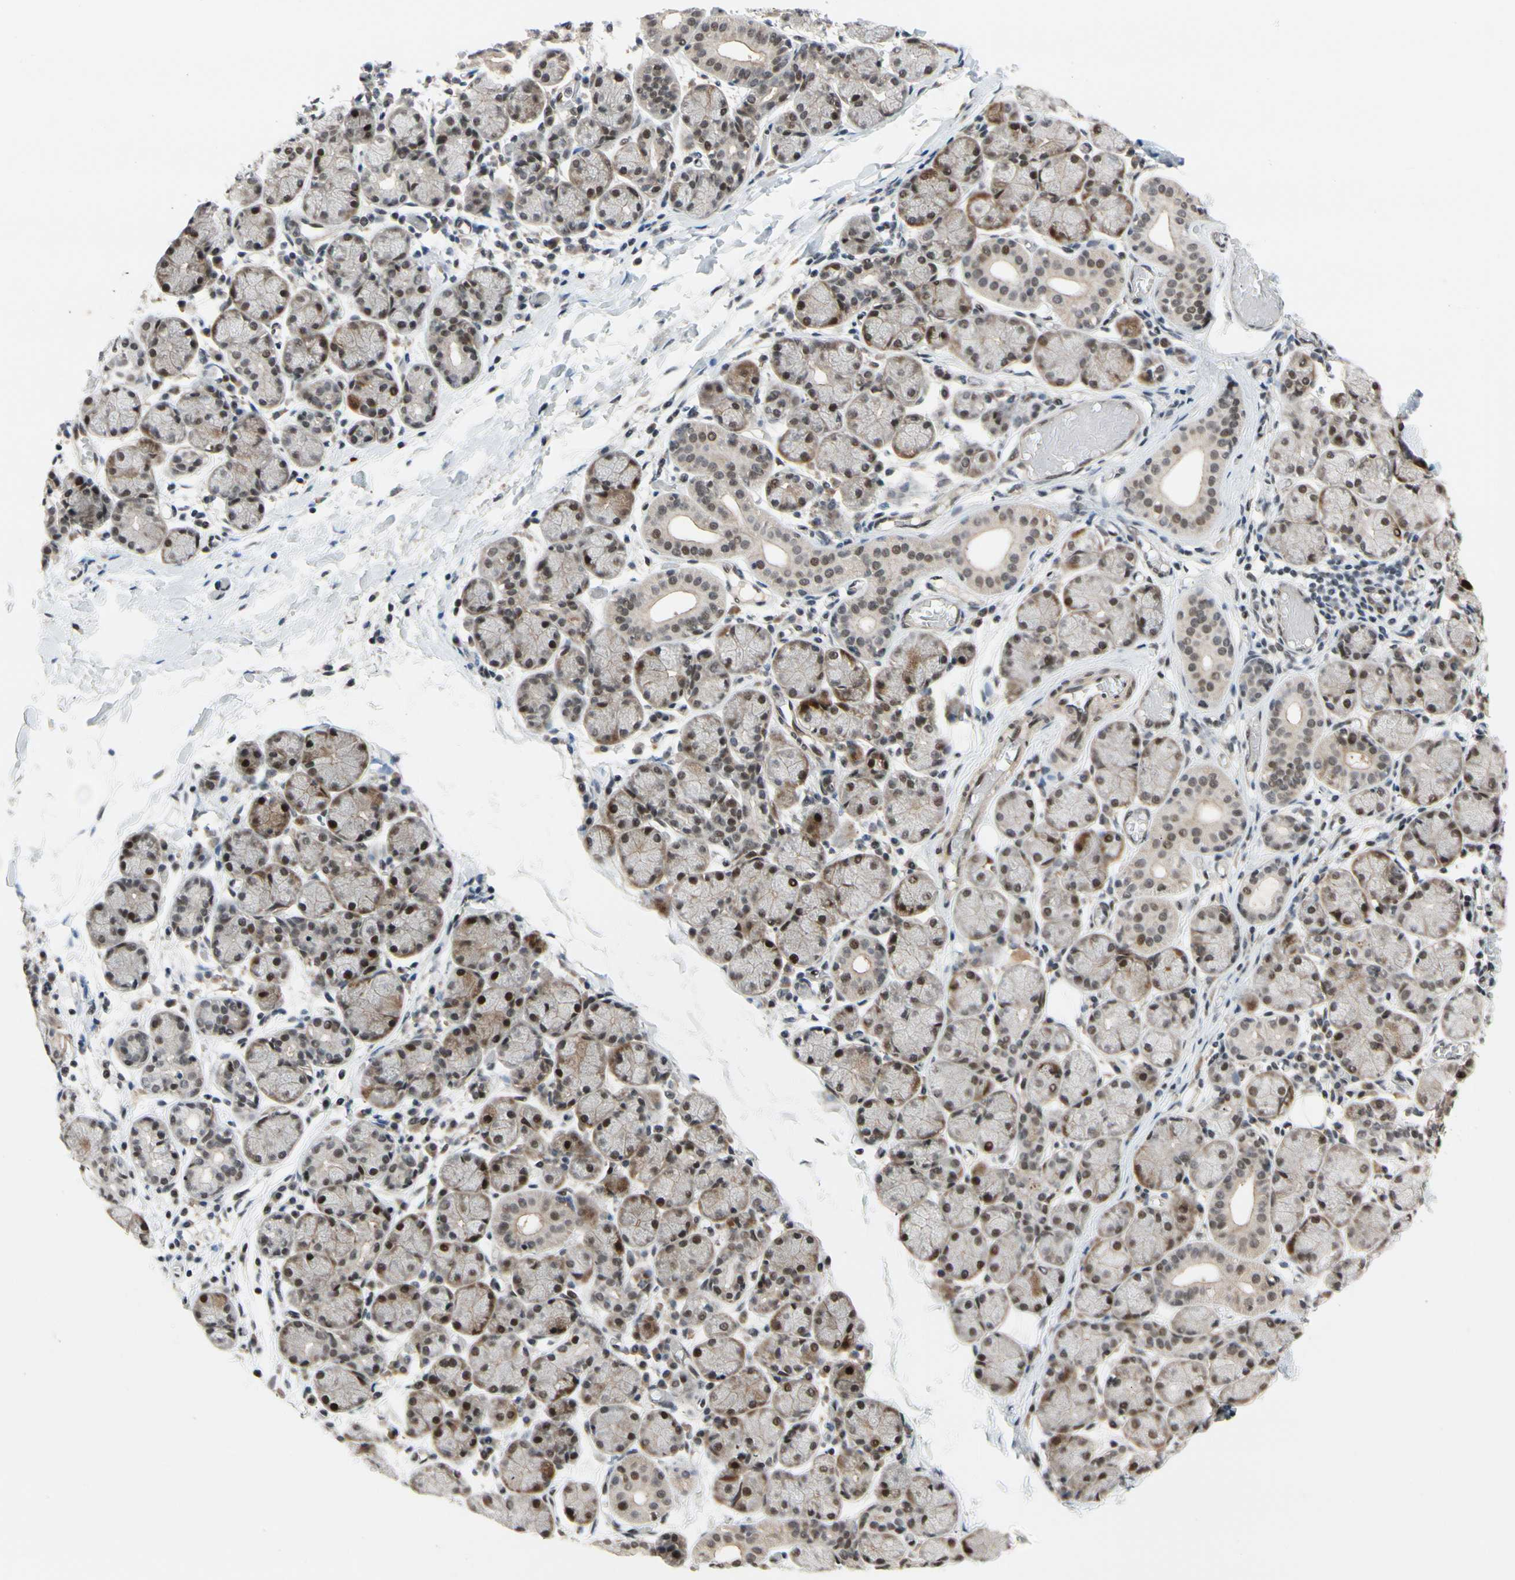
{"staining": {"intensity": "moderate", "quantity": ">75%", "location": "nuclear"}, "tissue": "salivary gland", "cell_type": "Glandular cells", "image_type": "normal", "snomed": [{"axis": "morphology", "description": "Normal tissue, NOS"}, {"axis": "topography", "description": "Salivary gland"}], "caption": "Immunohistochemistry of normal salivary gland reveals medium levels of moderate nuclear expression in about >75% of glandular cells.", "gene": "TAF4", "patient": {"sex": "female", "age": 24}}